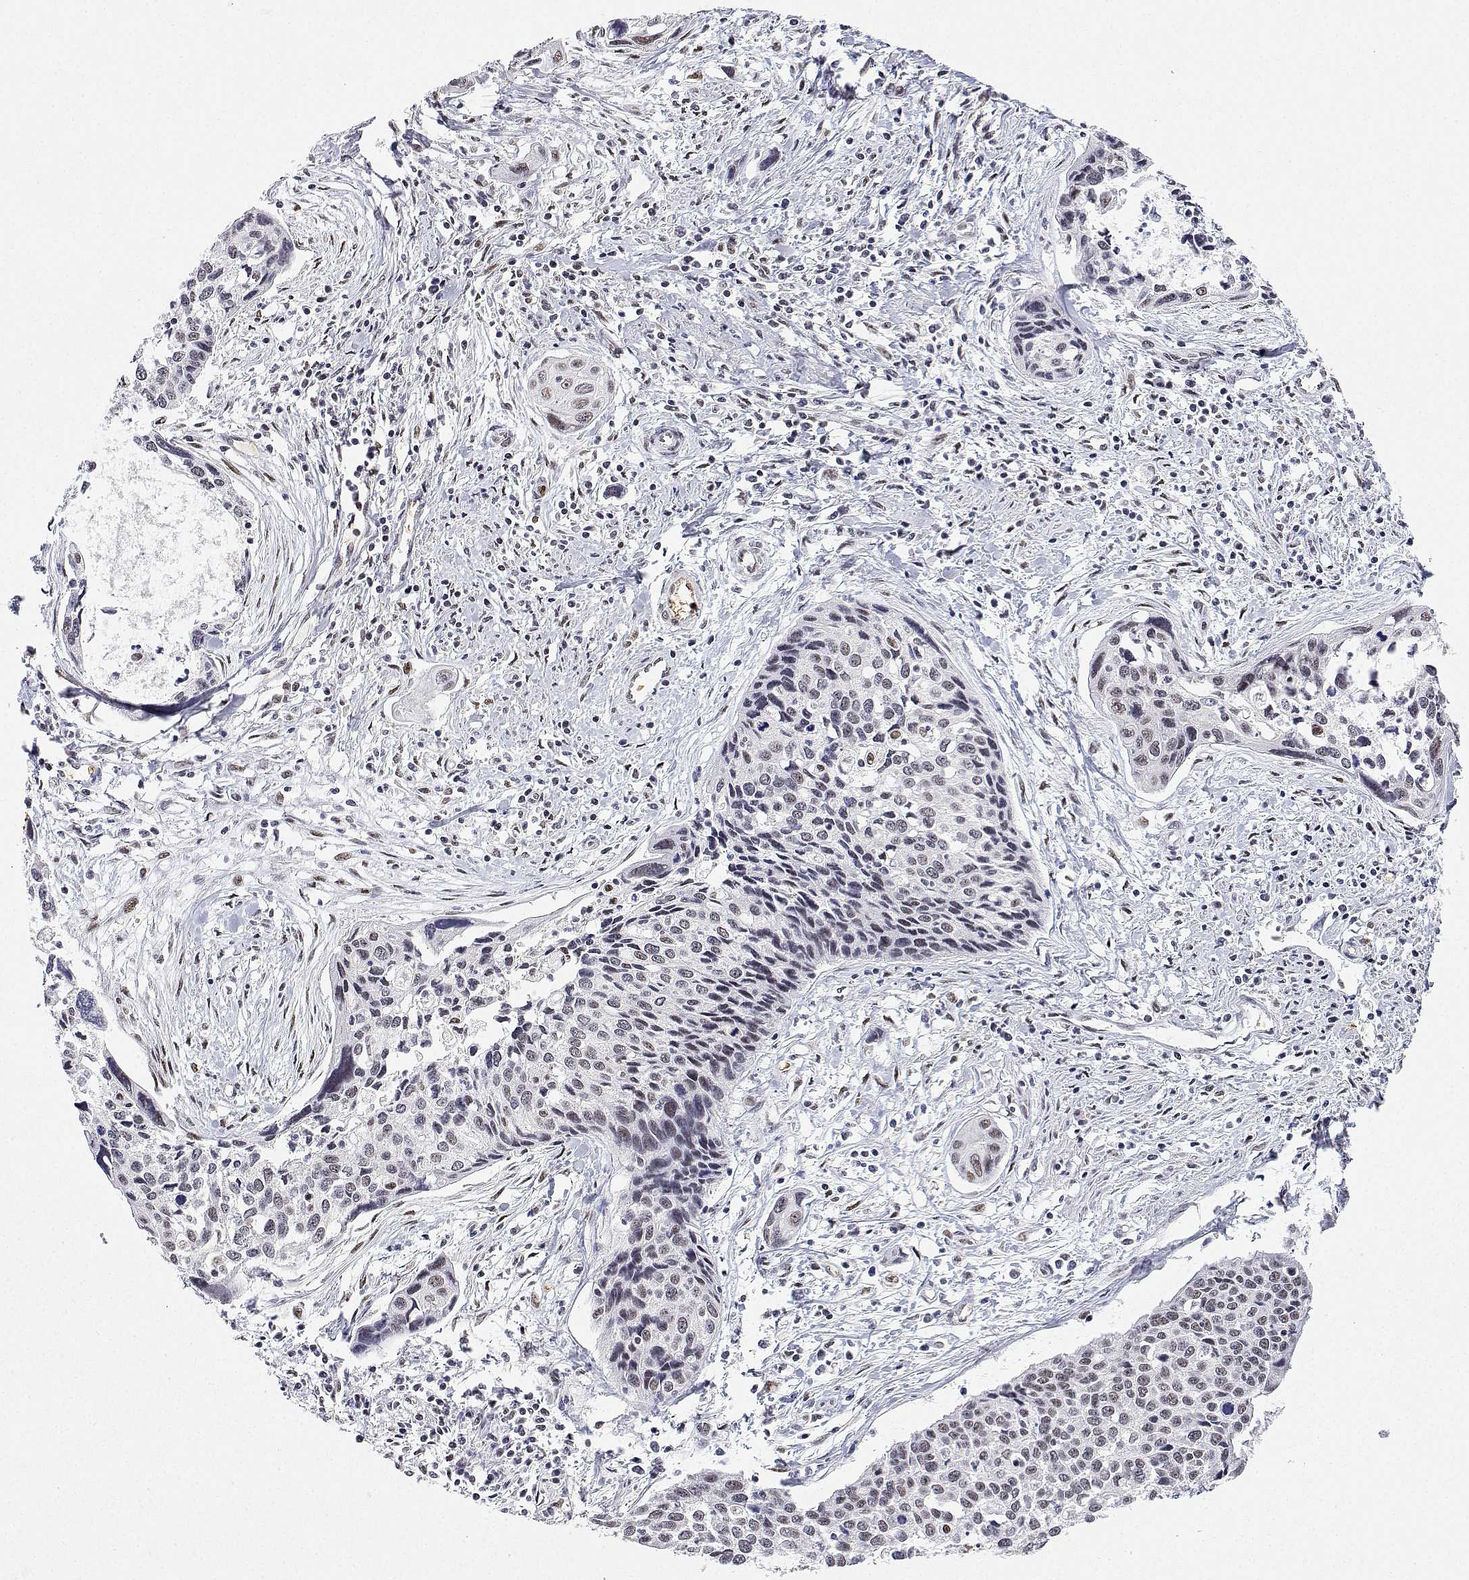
{"staining": {"intensity": "weak", "quantity": "25%-75%", "location": "nuclear"}, "tissue": "cervical cancer", "cell_type": "Tumor cells", "image_type": "cancer", "snomed": [{"axis": "morphology", "description": "Squamous cell carcinoma, NOS"}, {"axis": "topography", "description": "Cervix"}], "caption": "Immunohistochemistry image of neoplastic tissue: human squamous cell carcinoma (cervical) stained using IHC reveals low levels of weak protein expression localized specifically in the nuclear of tumor cells, appearing as a nuclear brown color.", "gene": "ADAR", "patient": {"sex": "female", "age": 31}}